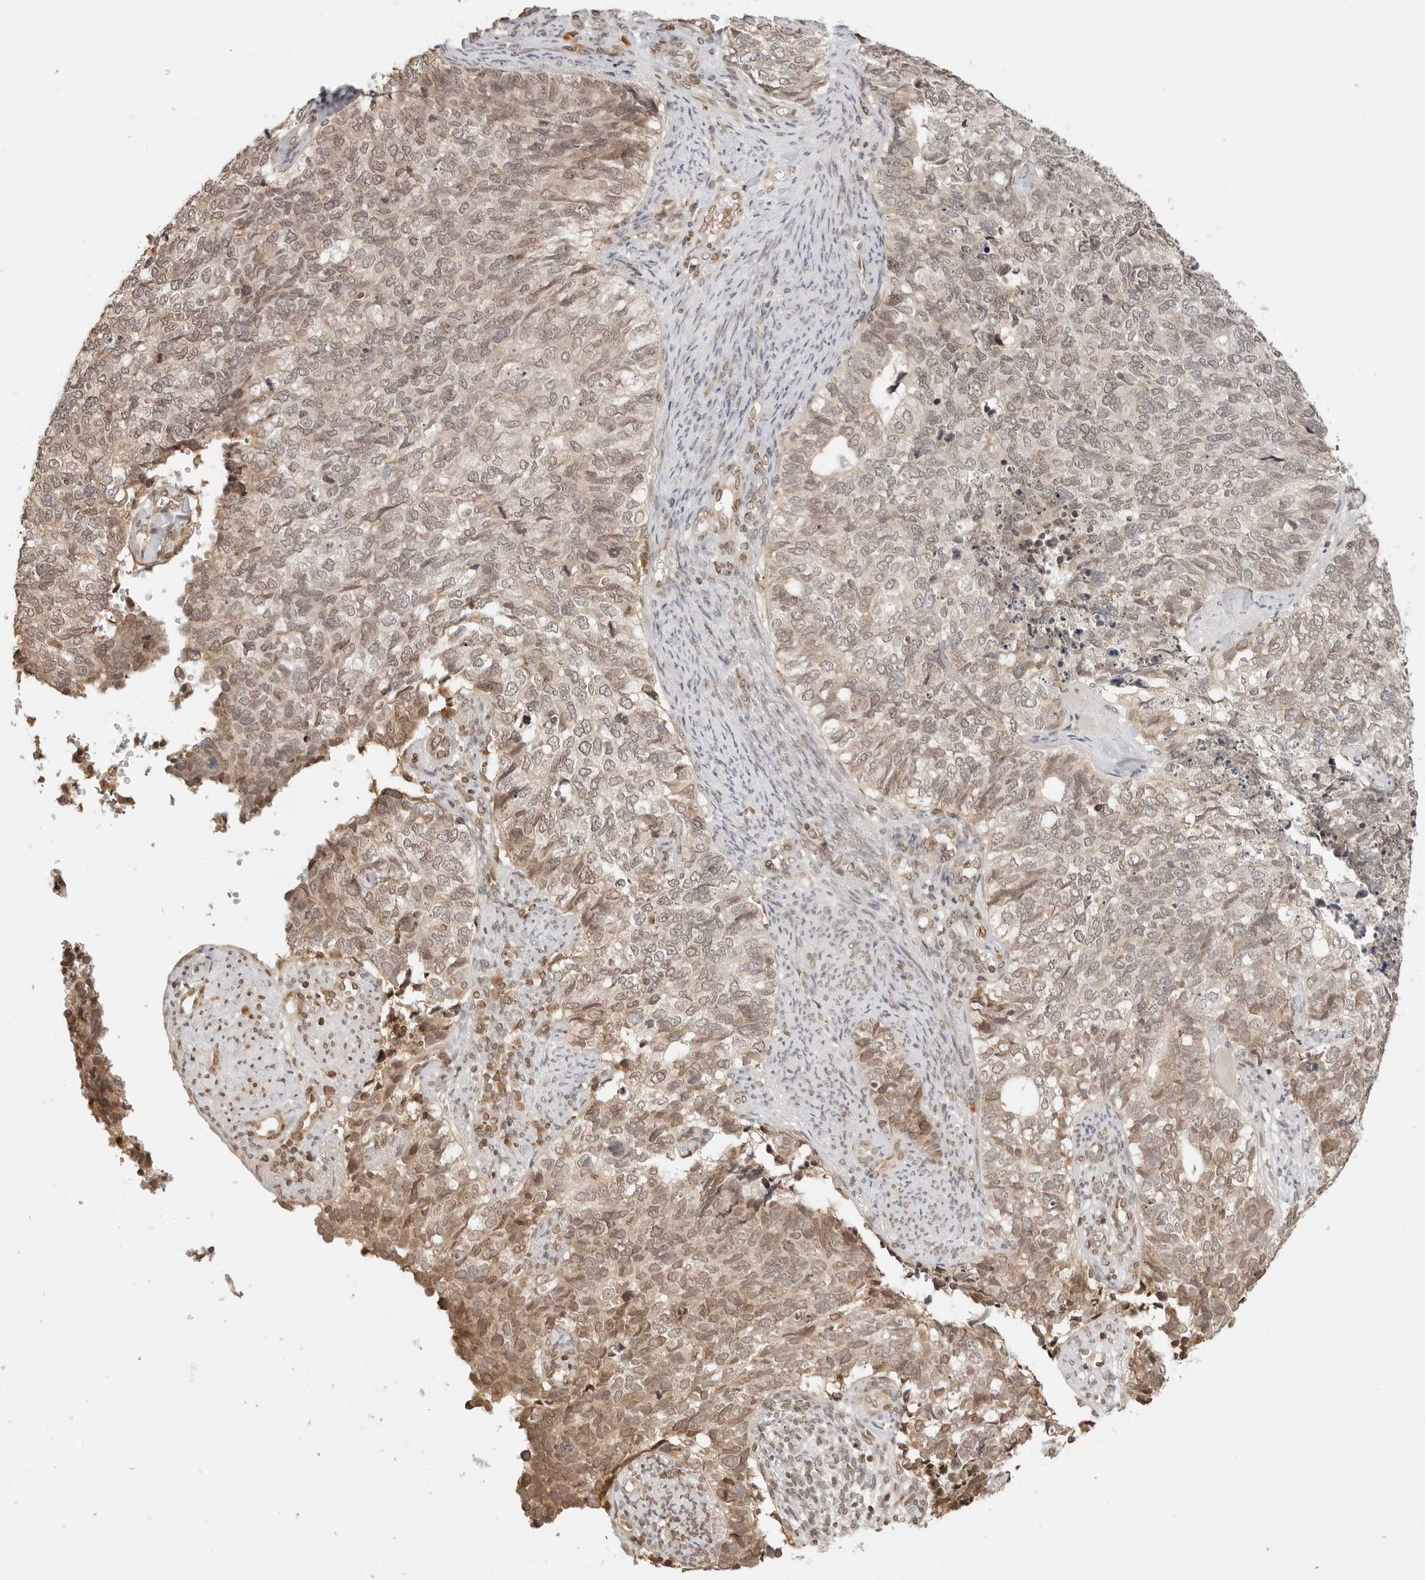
{"staining": {"intensity": "moderate", "quantity": ">75%", "location": "cytoplasmic/membranous,nuclear"}, "tissue": "cervical cancer", "cell_type": "Tumor cells", "image_type": "cancer", "snomed": [{"axis": "morphology", "description": "Squamous cell carcinoma, NOS"}, {"axis": "topography", "description": "Cervix"}], "caption": "Protein analysis of cervical squamous cell carcinoma tissue reveals moderate cytoplasmic/membranous and nuclear positivity in approximately >75% of tumor cells.", "gene": "POLH", "patient": {"sex": "female", "age": 63}}